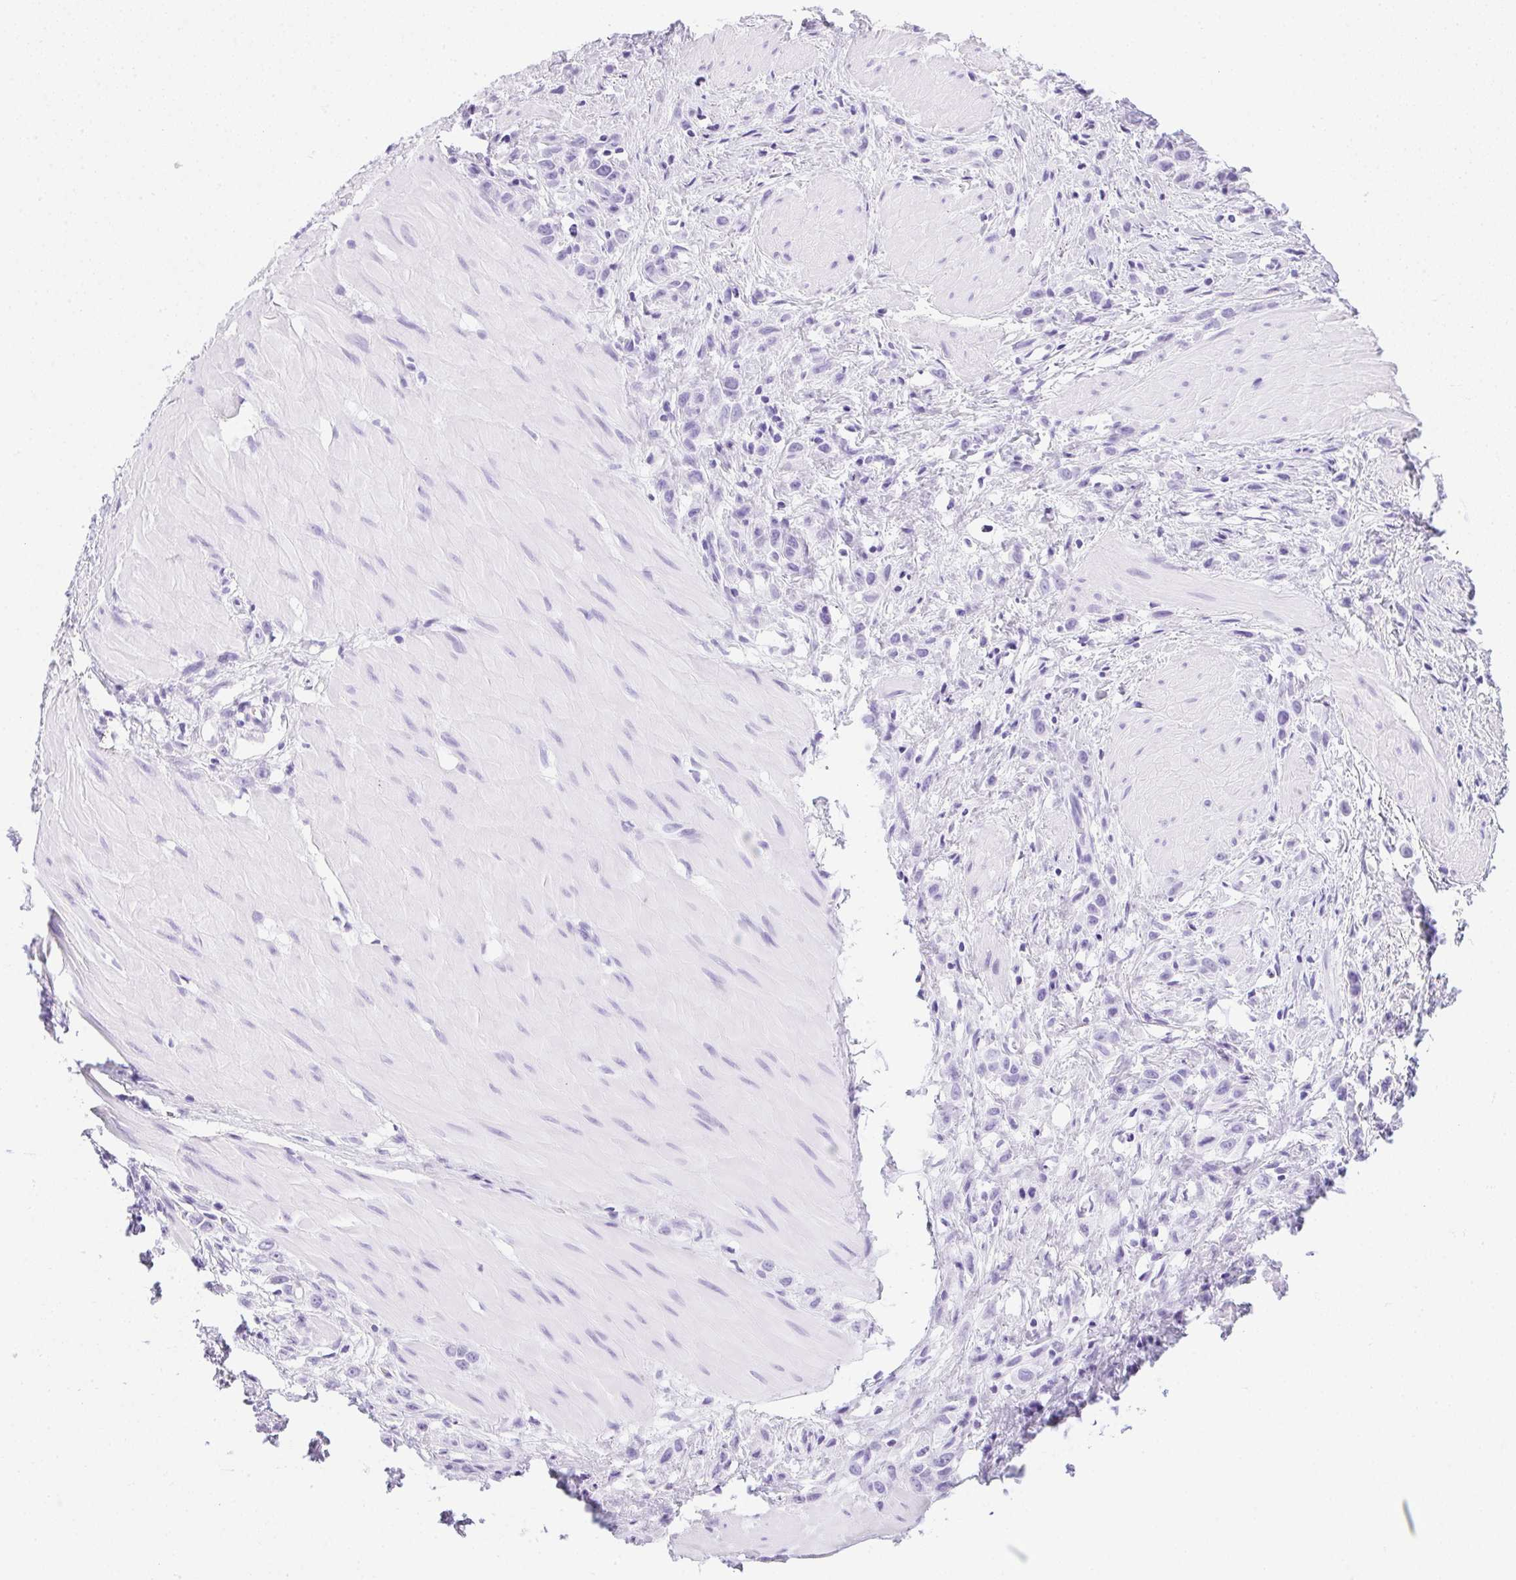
{"staining": {"intensity": "negative", "quantity": "none", "location": "none"}, "tissue": "stomach cancer", "cell_type": "Tumor cells", "image_type": "cancer", "snomed": [{"axis": "morphology", "description": "Adenocarcinoma, NOS"}, {"axis": "topography", "description": "Stomach"}], "caption": "This is a photomicrograph of immunohistochemistry (IHC) staining of stomach cancer, which shows no staining in tumor cells.", "gene": "SPACA5B", "patient": {"sex": "male", "age": 47}}